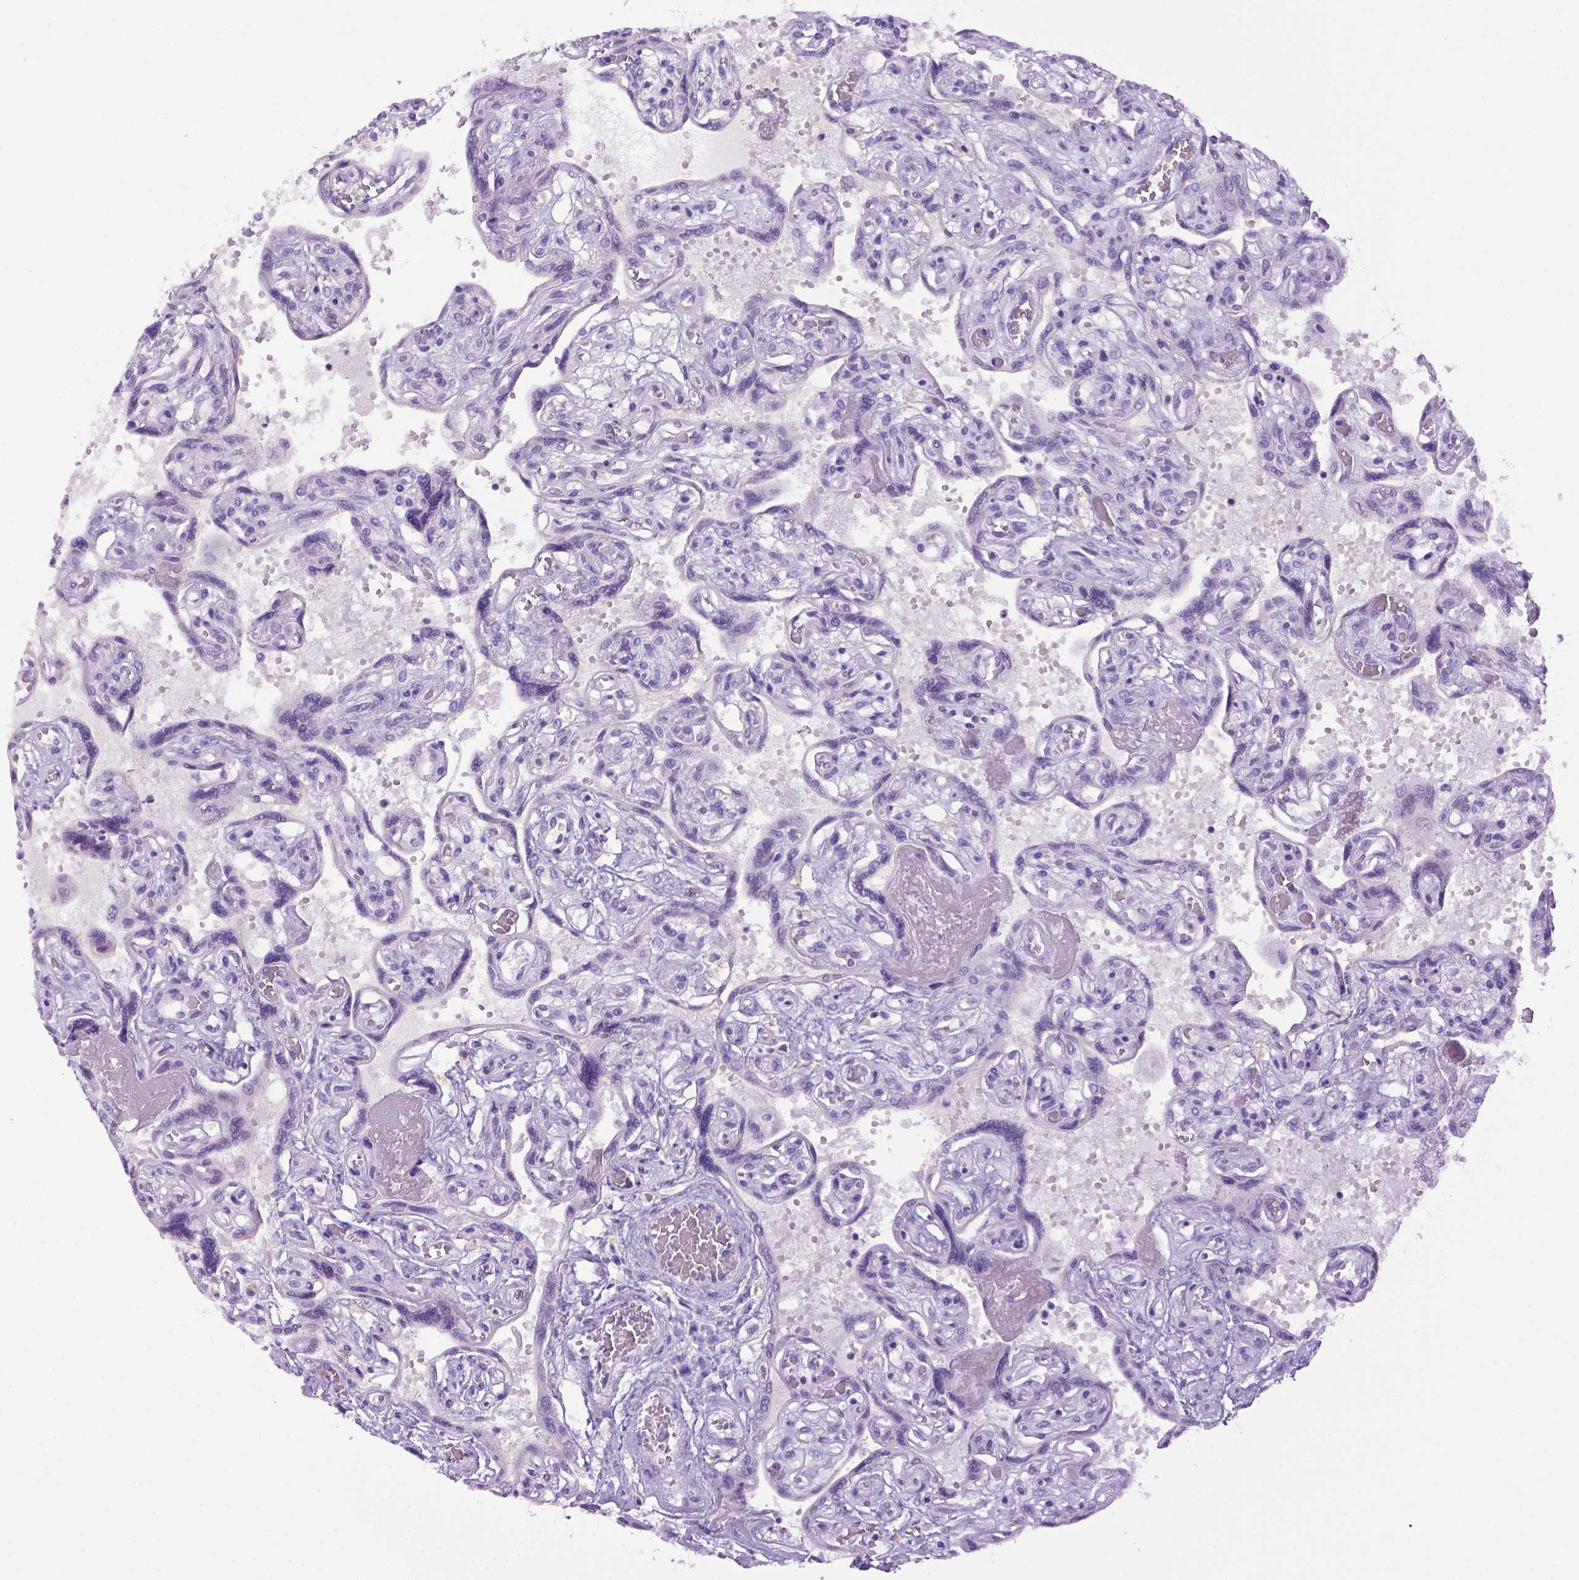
{"staining": {"intensity": "negative", "quantity": "none", "location": "none"}, "tissue": "placenta", "cell_type": "Decidual cells", "image_type": "normal", "snomed": [{"axis": "morphology", "description": "Normal tissue, NOS"}, {"axis": "topography", "description": "Placenta"}], "caption": "Protein analysis of normal placenta exhibits no significant expression in decidual cells.", "gene": "SGCG", "patient": {"sex": "female", "age": 32}}